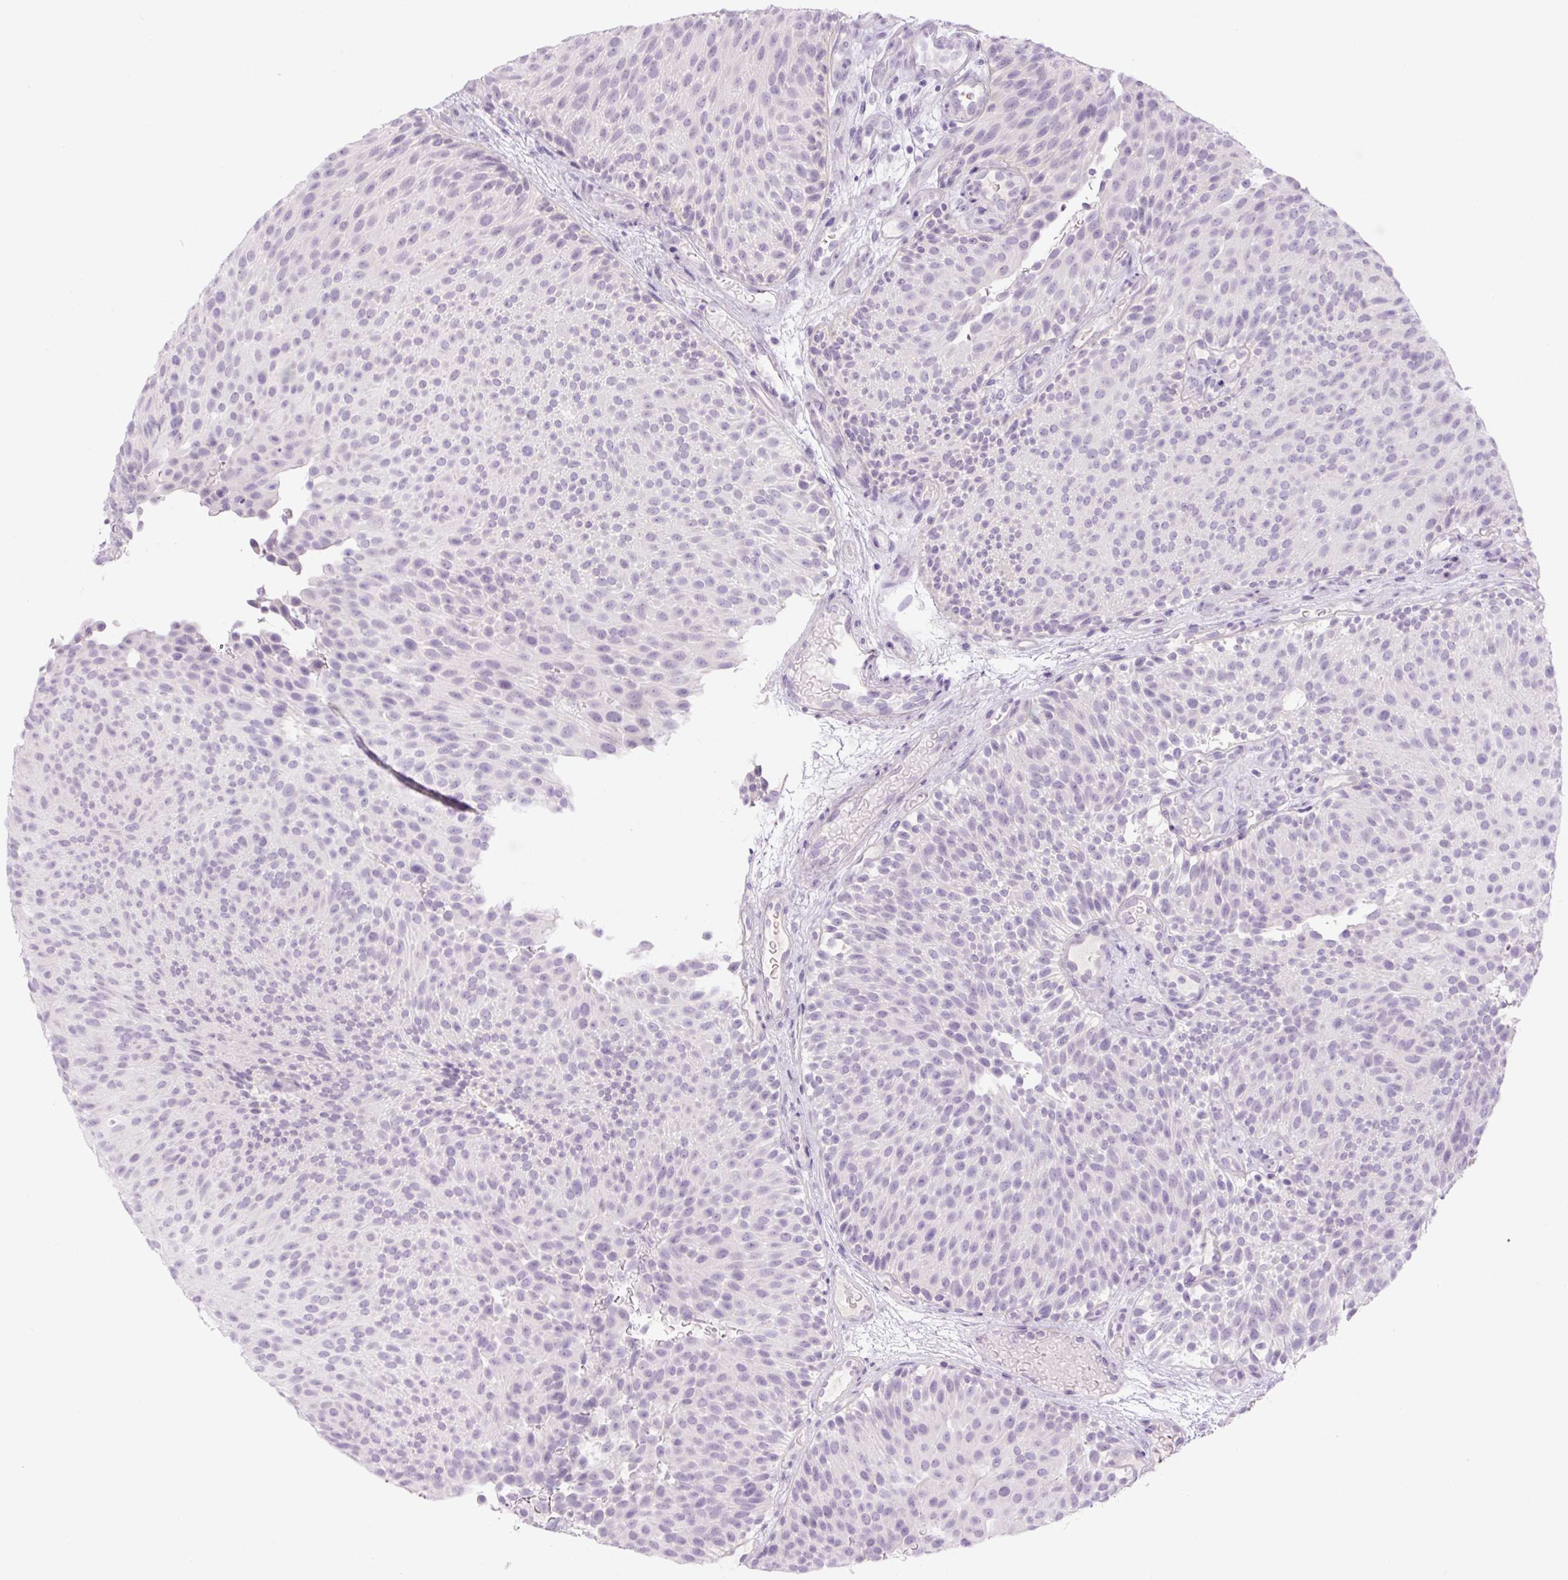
{"staining": {"intensity": "negative", "quantity": "none", "location": "none"}, "tissue": "urothelial cancer", "cell_type": "Tumor cells", "image_type": "cancer", "snomed": [{"axis": "morphology", "description": "Urothelial carcinoma, Low grade"}, {"axis": "topography", "description": "Urinary bladder"}], "caption": "This is an immunohistochemistry (IHC) image of urothelial cancer. There is no expression in tumor cells.", "gene": "COL9A2", "patient": {"sex": "male", "age": 78}}